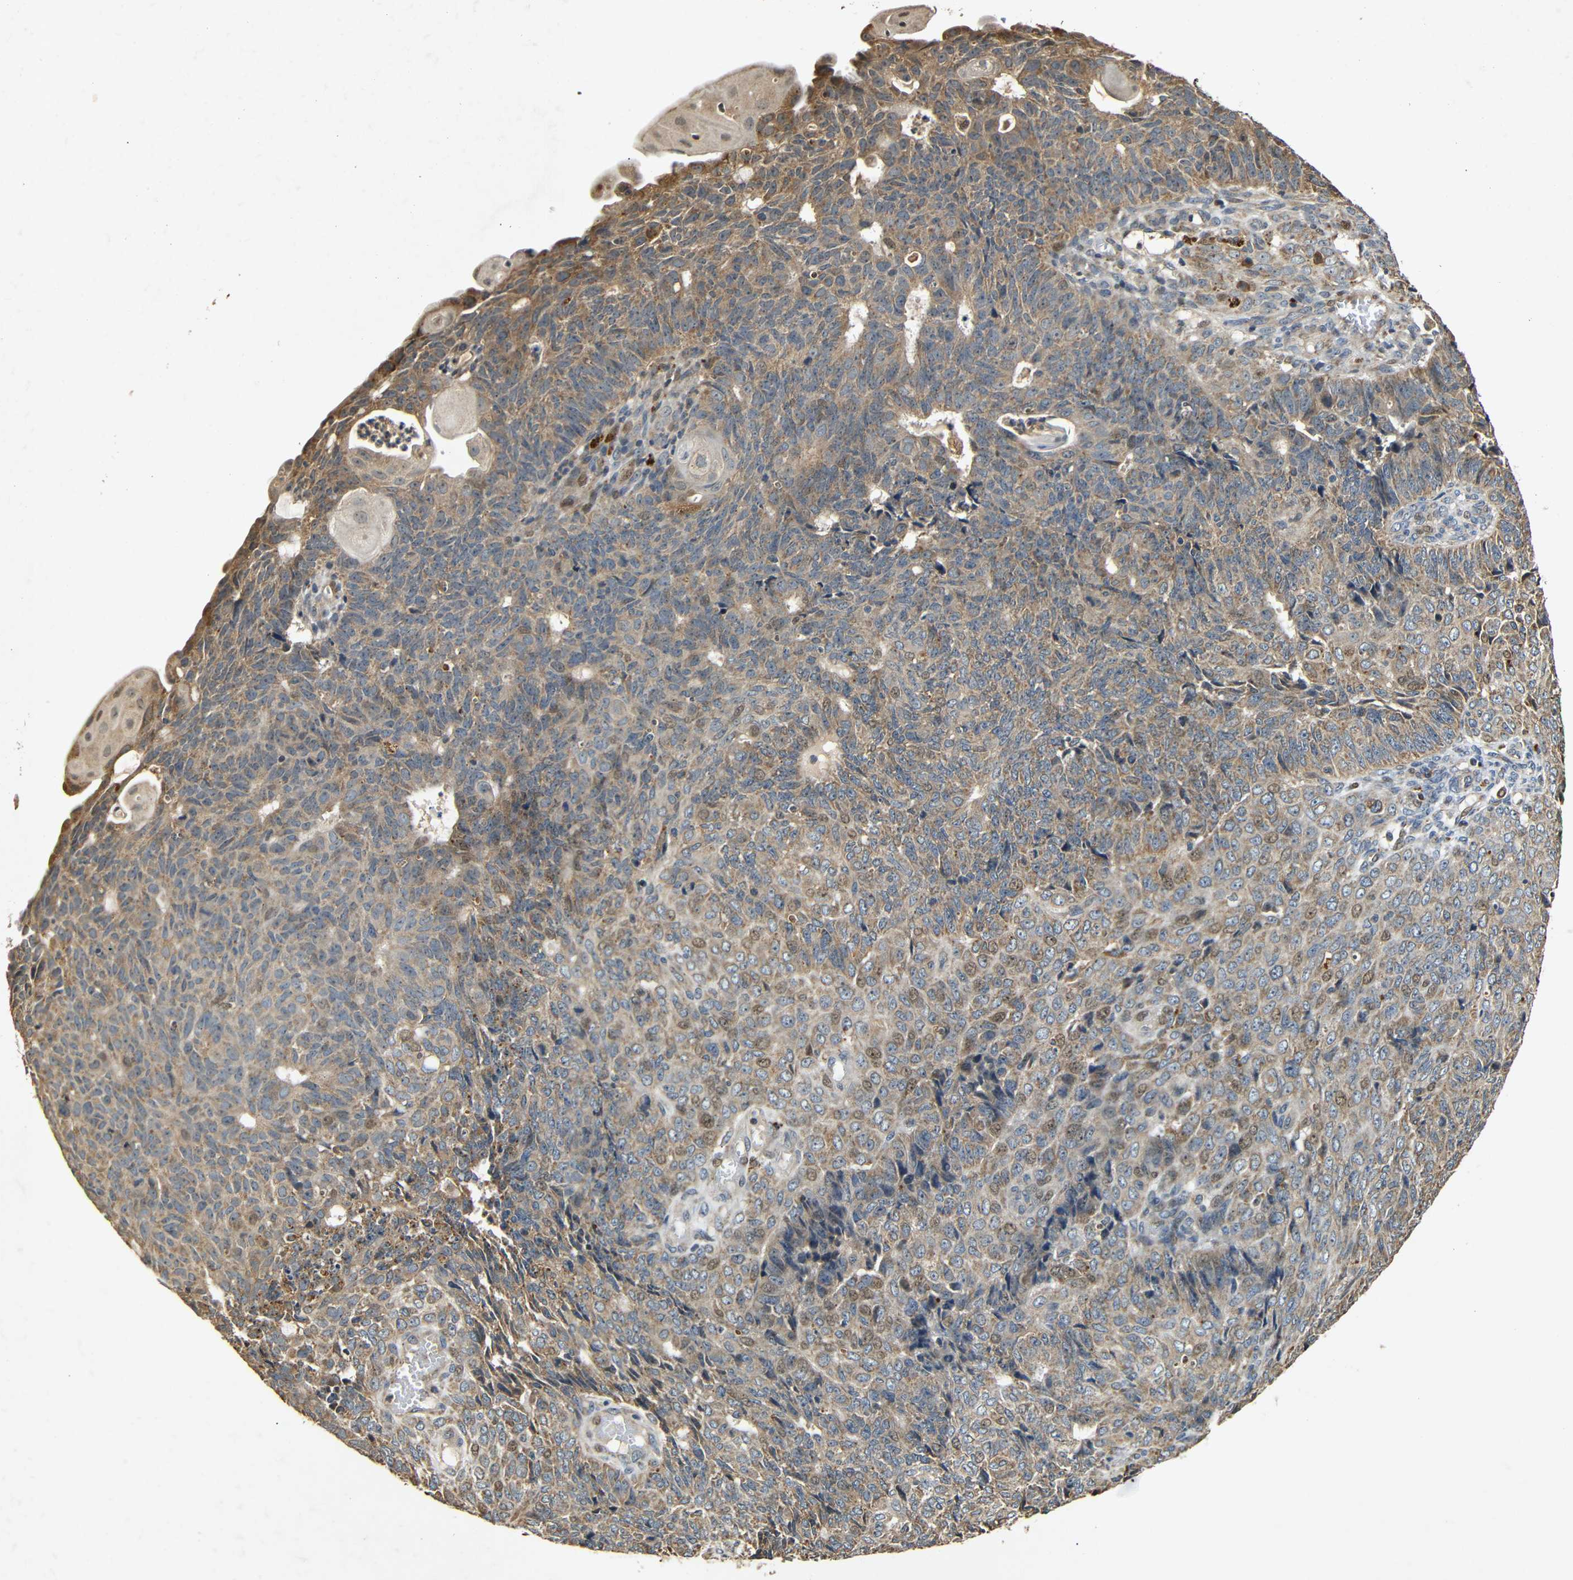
{"staining": {"intensity": "moderate", "quantity": ">75%", "location": "cytoplasmic/membranous"}, "tissue": "endometrial cancer", "cell_type": "Tumor cells", "image_type": "cancer", "snomed": [{"axis": "morphology", "description": "Adenocarcinoma, NOS"}, {"axis": "topography", "description": "Endometrium"}], "caption": "High-power microscopy captured an immunohistochemistry (IHC) photomicrograph of endometrial cancer, revealing moderate cytoplasmic/membranous positivity in approximately >75% of tumor cells.", "gene": "KAZALD1", "patient": {"sex": "female", "age": 32}}